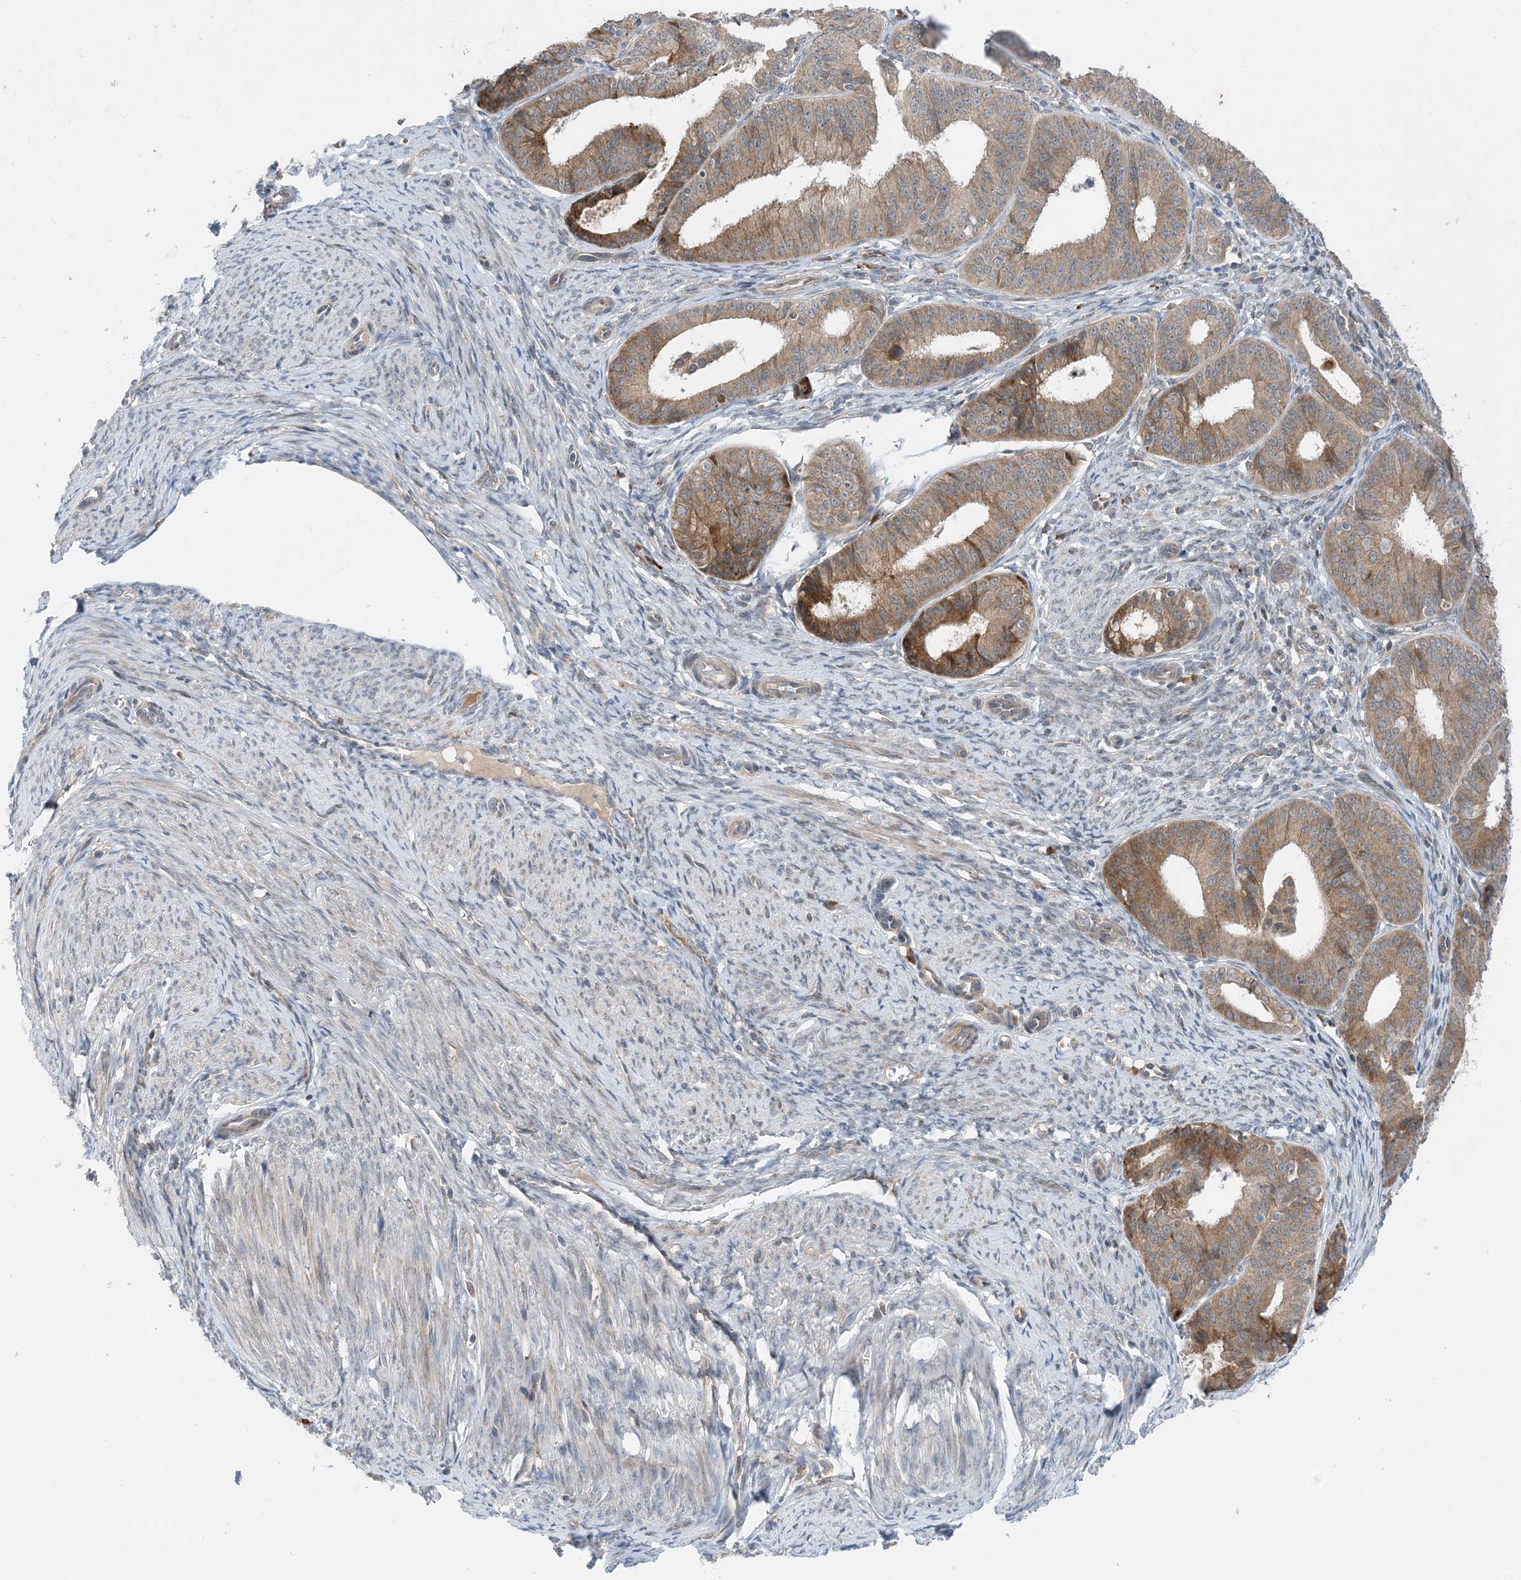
{"staining": {"intensity": "moderate", "quantity": ">75%", "location": "cytoplasmic/membranous"}, "tissue": "endometrial cancer", "cell_type": "Tumor cells", "image_type": "cancer", "snomed": [{"axis": "morphology", "description": "Adenocarcinoma, NOS"}, {"axis": "topography", "description": "Endometrium"}], "caption": "A brown stain labels moderate cytoplasmic/membranous staining of a protein in human endometrial adenocarcinoma tumor cells.", "gene": "PHOSPHO2", "patient": {"sex": "female", "age": 51}}